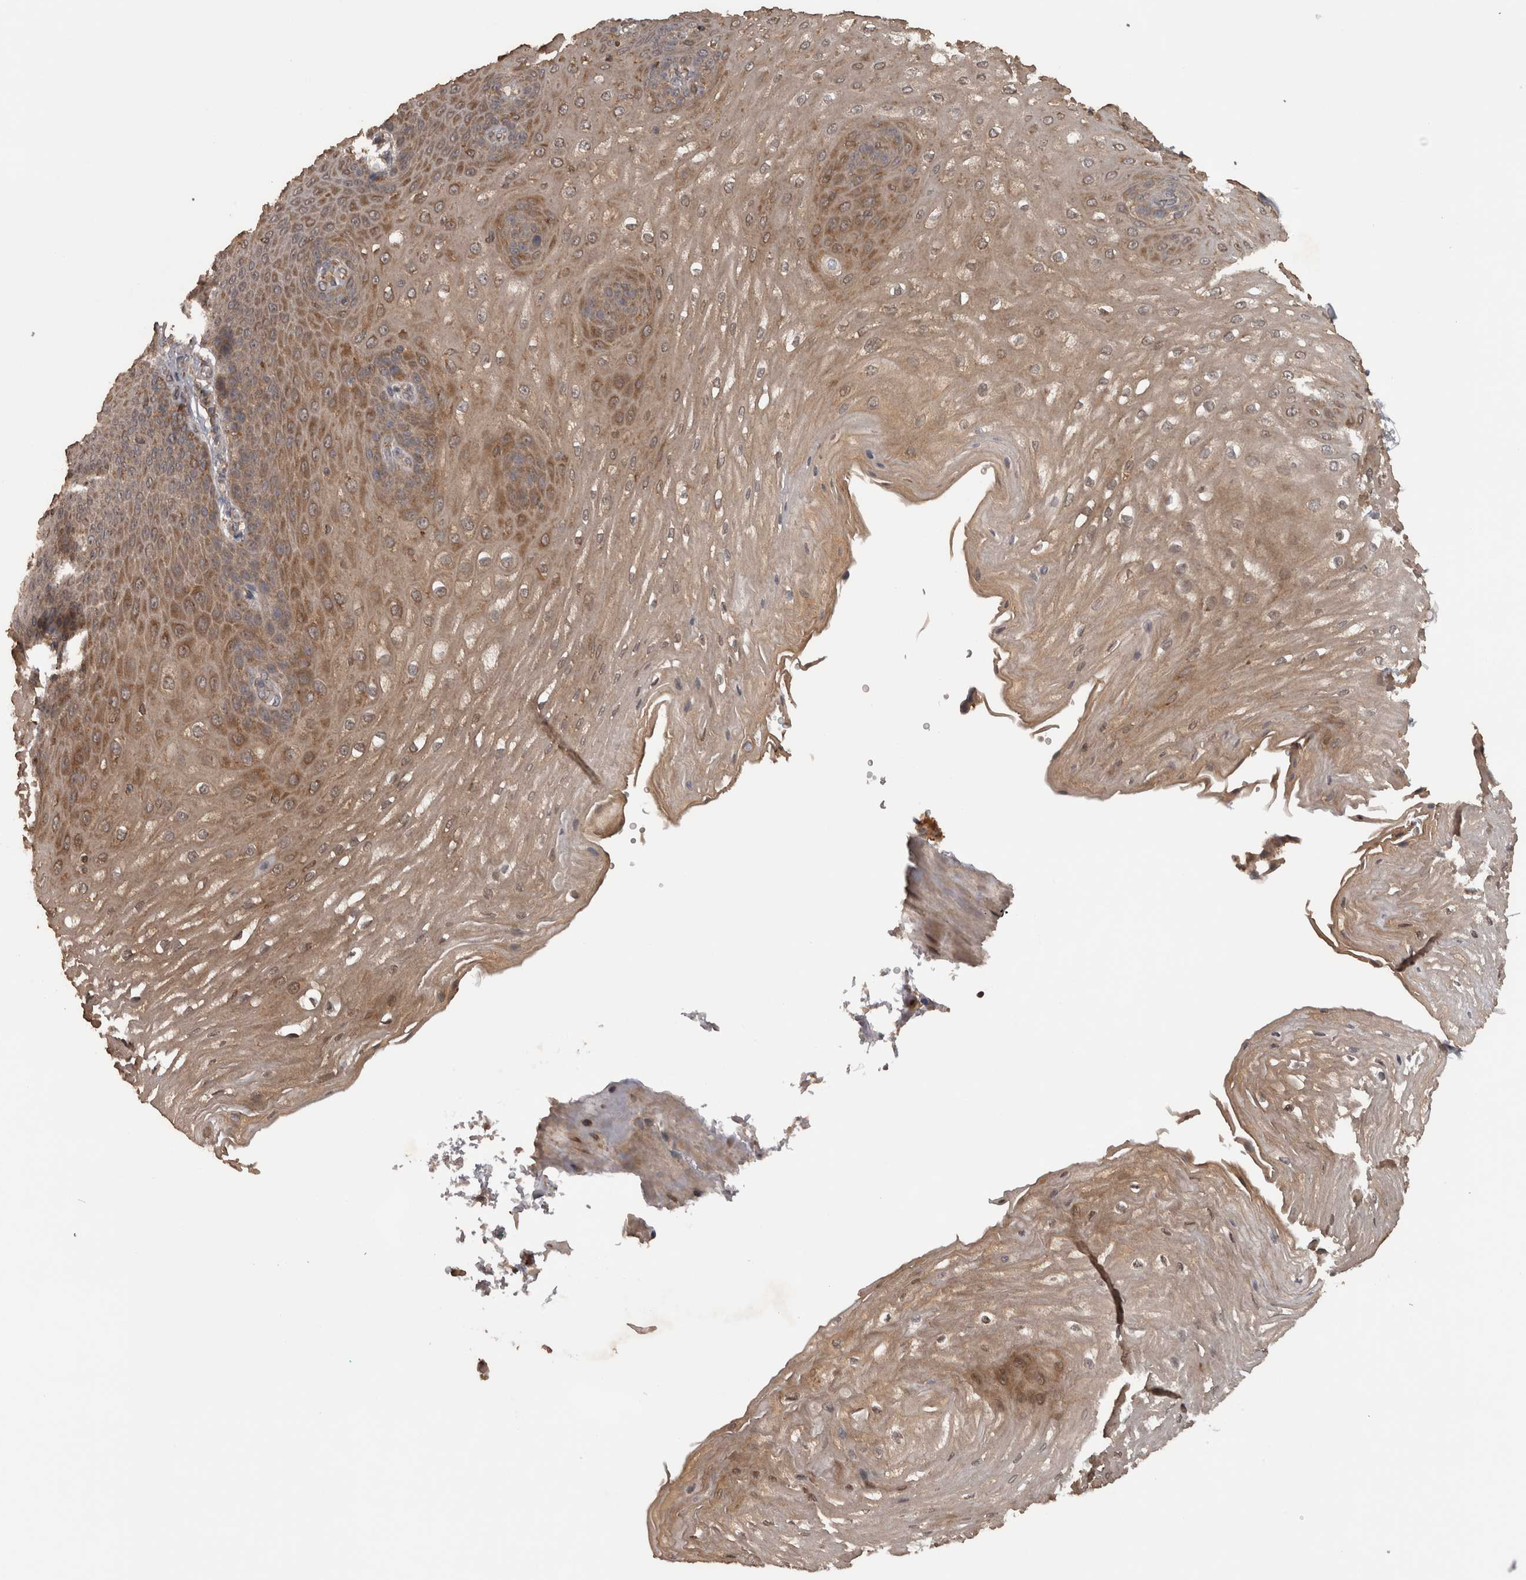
{"staining": {"intensity": "moderate", "quantity": ">75%", "location": "cytoplasmic/membranous"}, "tissue": "esophagus", "cell_type": "Squamous epithelial cells", "image_type": "normal", "snomed": [{"axis": "morphology", "description": "Normal tissue, NOS"}, {"axis": "topography", "description": "Esophagus"}], "caption": "Esophagus stained for a protein shows moderate cytoplasmic/membranous positivity in squamous epithelial cells. (Brightfield microscopy of DAB IHC at high magnification).", "gene": "MICU3", "patient": {"sex": "male", "age": 54}}